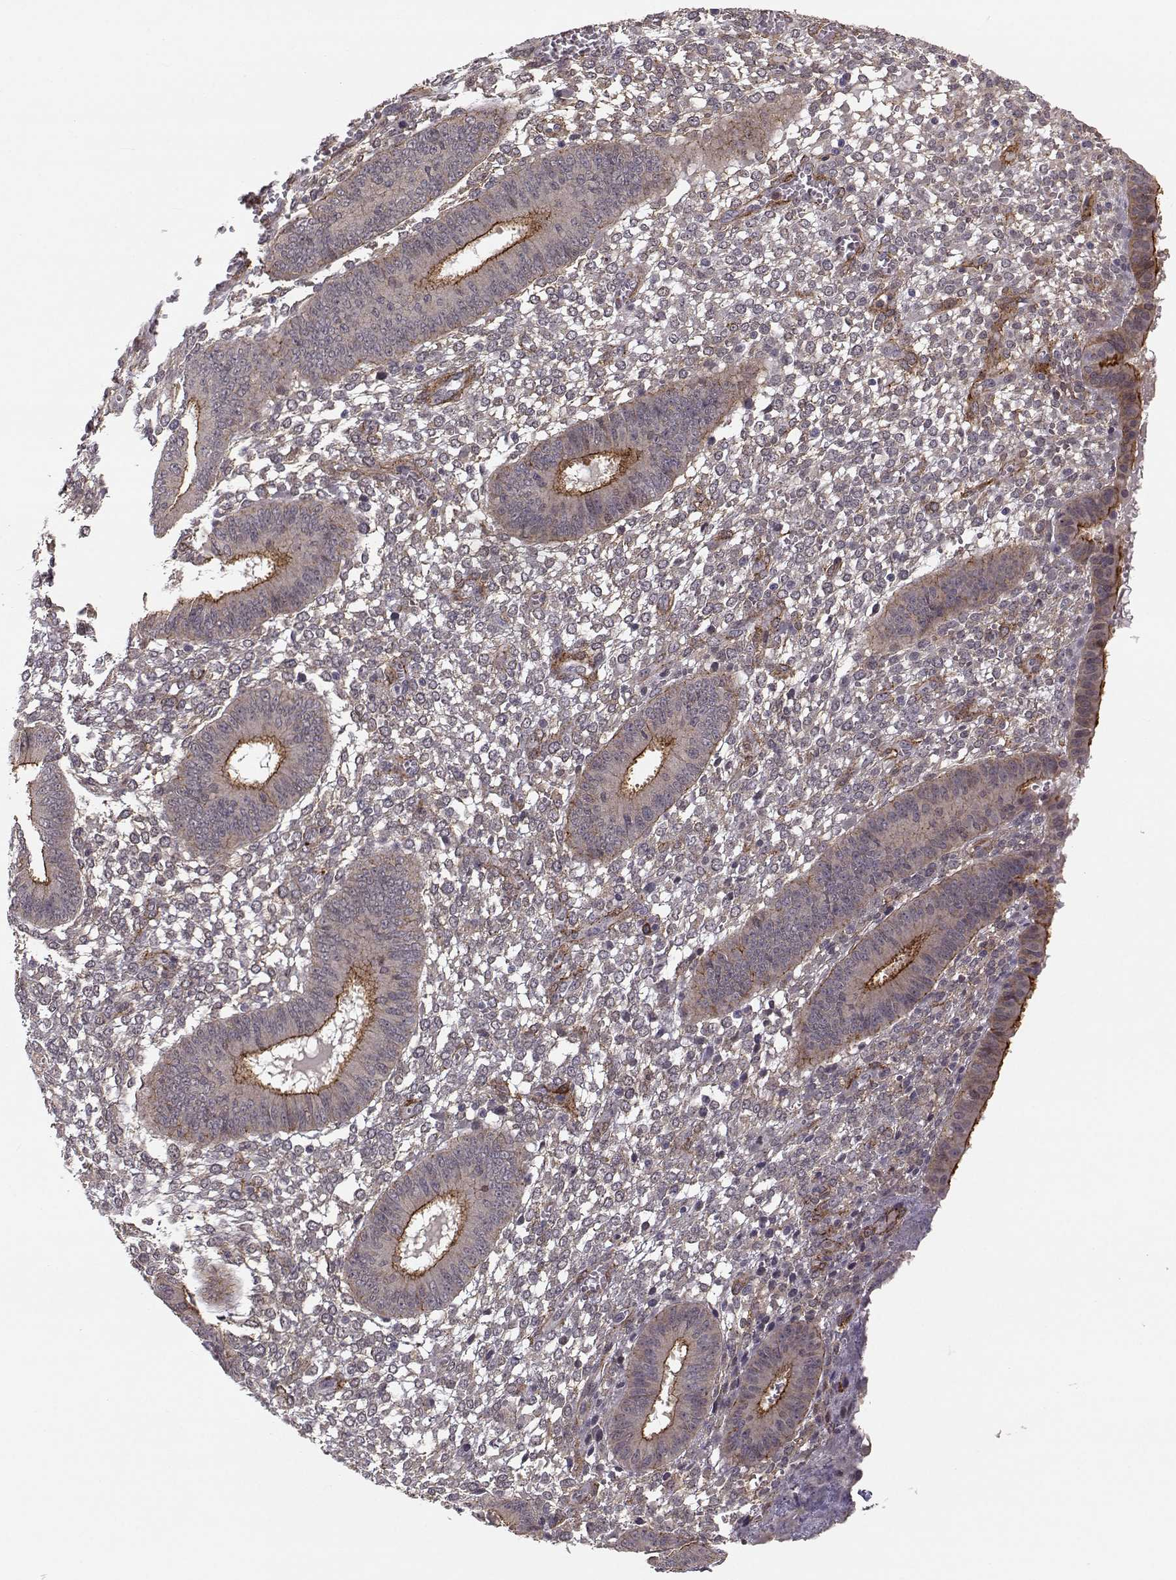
{"staining": {"intensity": "weak", "quantity": "<25%", "location": "cytoplasmic/membranous"}, "tissue": "endometrium", "cell_type": "Cells in endometrial stroma", "image_type": "normal", "snomed": [{"axis": "morphology", "description": "Normal tissue, NOS"}, {"axis": "topography", "description": "Endometrium"}], "caption": "This is an IHC histopathology image of benign endometrium. There is no staining in cells in endometrial stroma.", "gene": "PLEKHG3", "patient": {"sex": "female", "age": 42}}